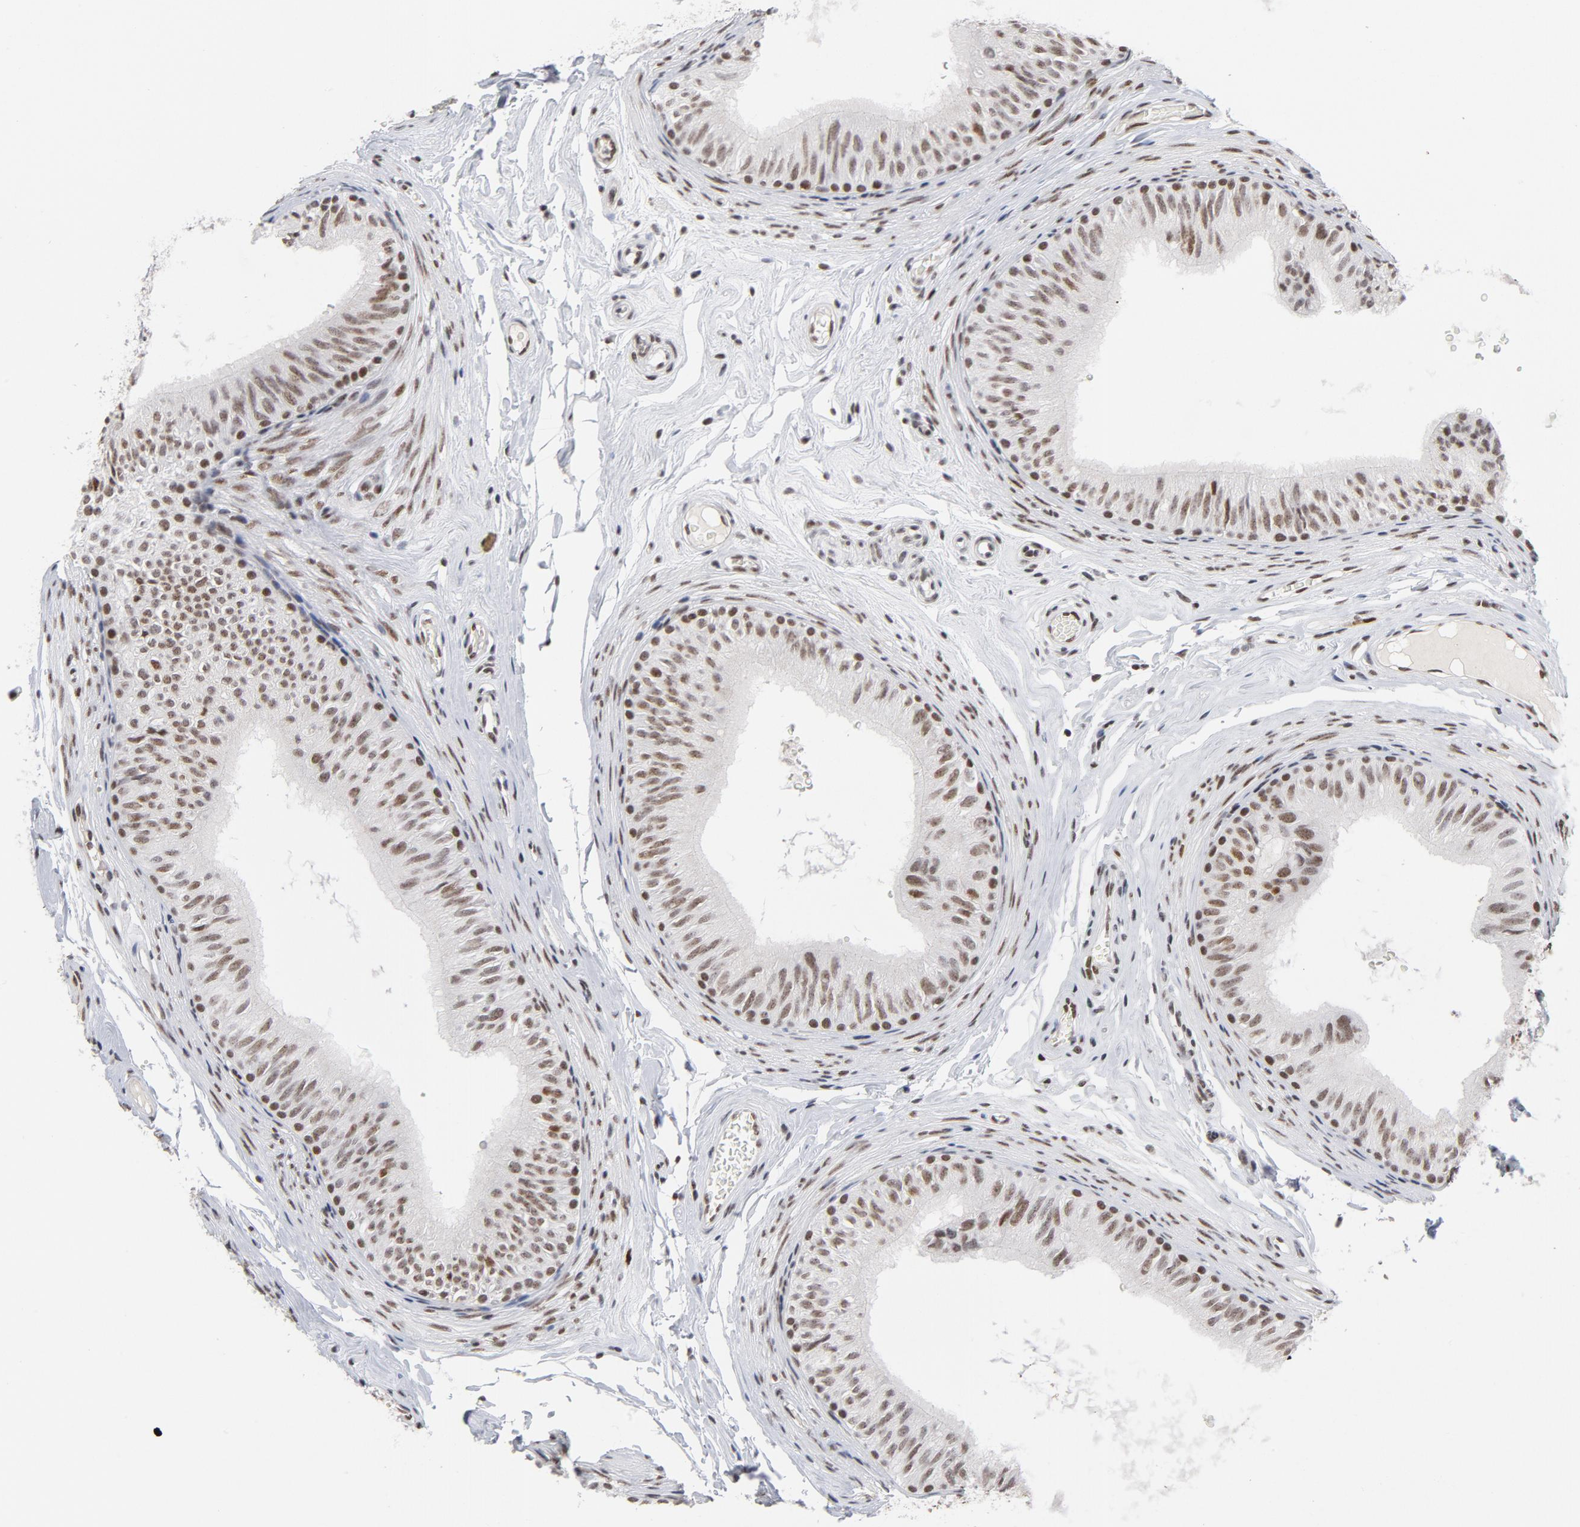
{"staining": {"intensity": "weak", "quantity": "25%-75%", "location": "nuclear"}, "tissue": "epididymis", "cell_type": "Glandular cells", "image_type": "normal", "snomed": [{"axis": "morphology", "description": "Normal tissue, NOS"}, {"axis": "topography", "description": "Testis"}, {"axis": "topography", "description": "Epididymis"}], "caption": "Epididymis stained with immunohistochemistry demonstrates weak nuclear positivity in approximately 25%-75% of glandular cells.", "gene": "RFC4", "patient": {"sex": "male", "age": 36}}